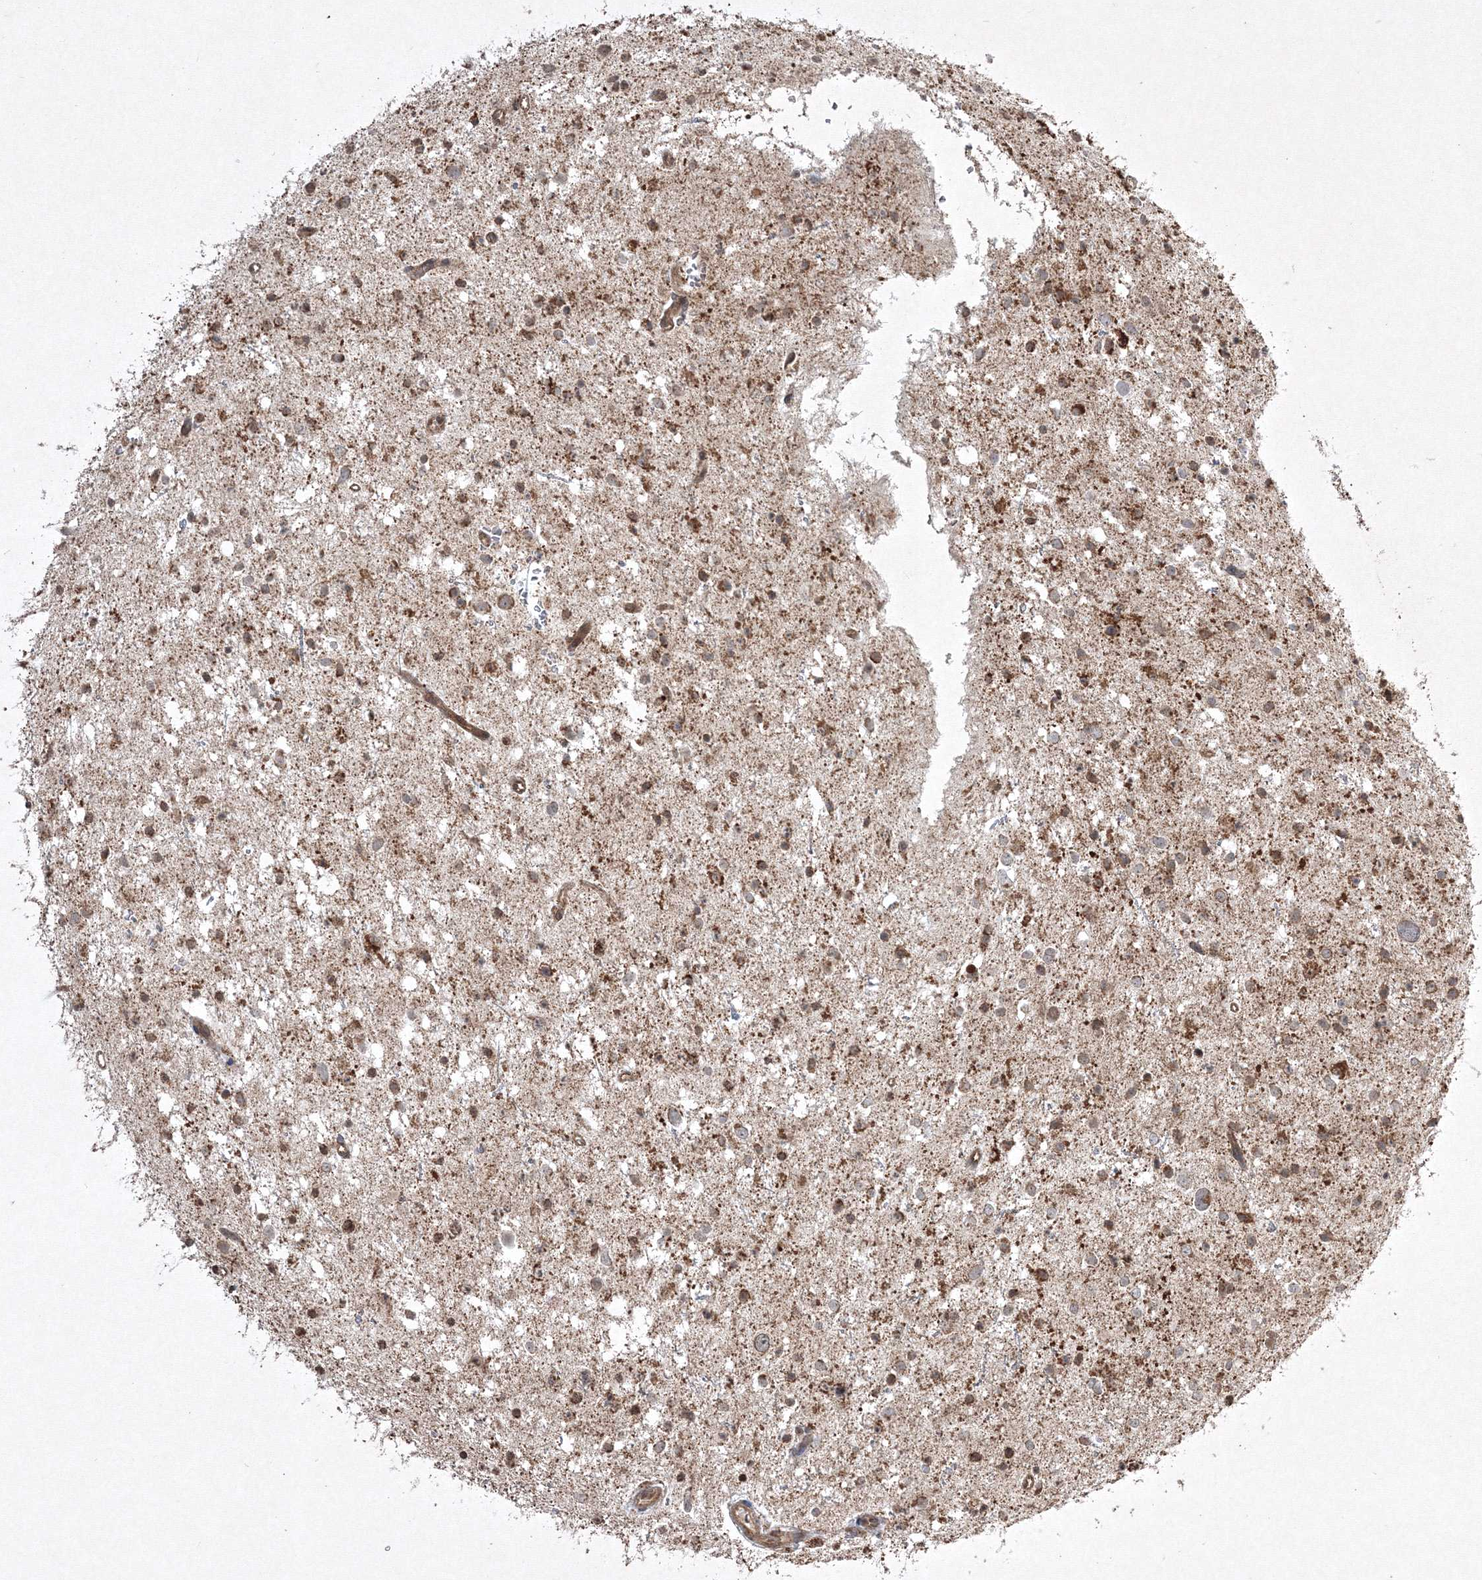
{"staining": {"intensity": "moderate", "quantity": "25%-75%", "location": "cytoplasmic/membranous"}, "tissue": "glioma", "cell_type": "Tumor cells", "image_type": "cancer", "snomed": [{"axis": "morphology", "description": "Glioma, malignant, Low grade"}, {"axis": "topography", "description": "Brain"}], "caption": "Malignant low-grade glioma tissue demonstrates moderate cytoplasmic/membranous staining in about 25%-75% of tumor cells", "gene": "PLTP", "patient": {"sex": "female", "age": 37}}